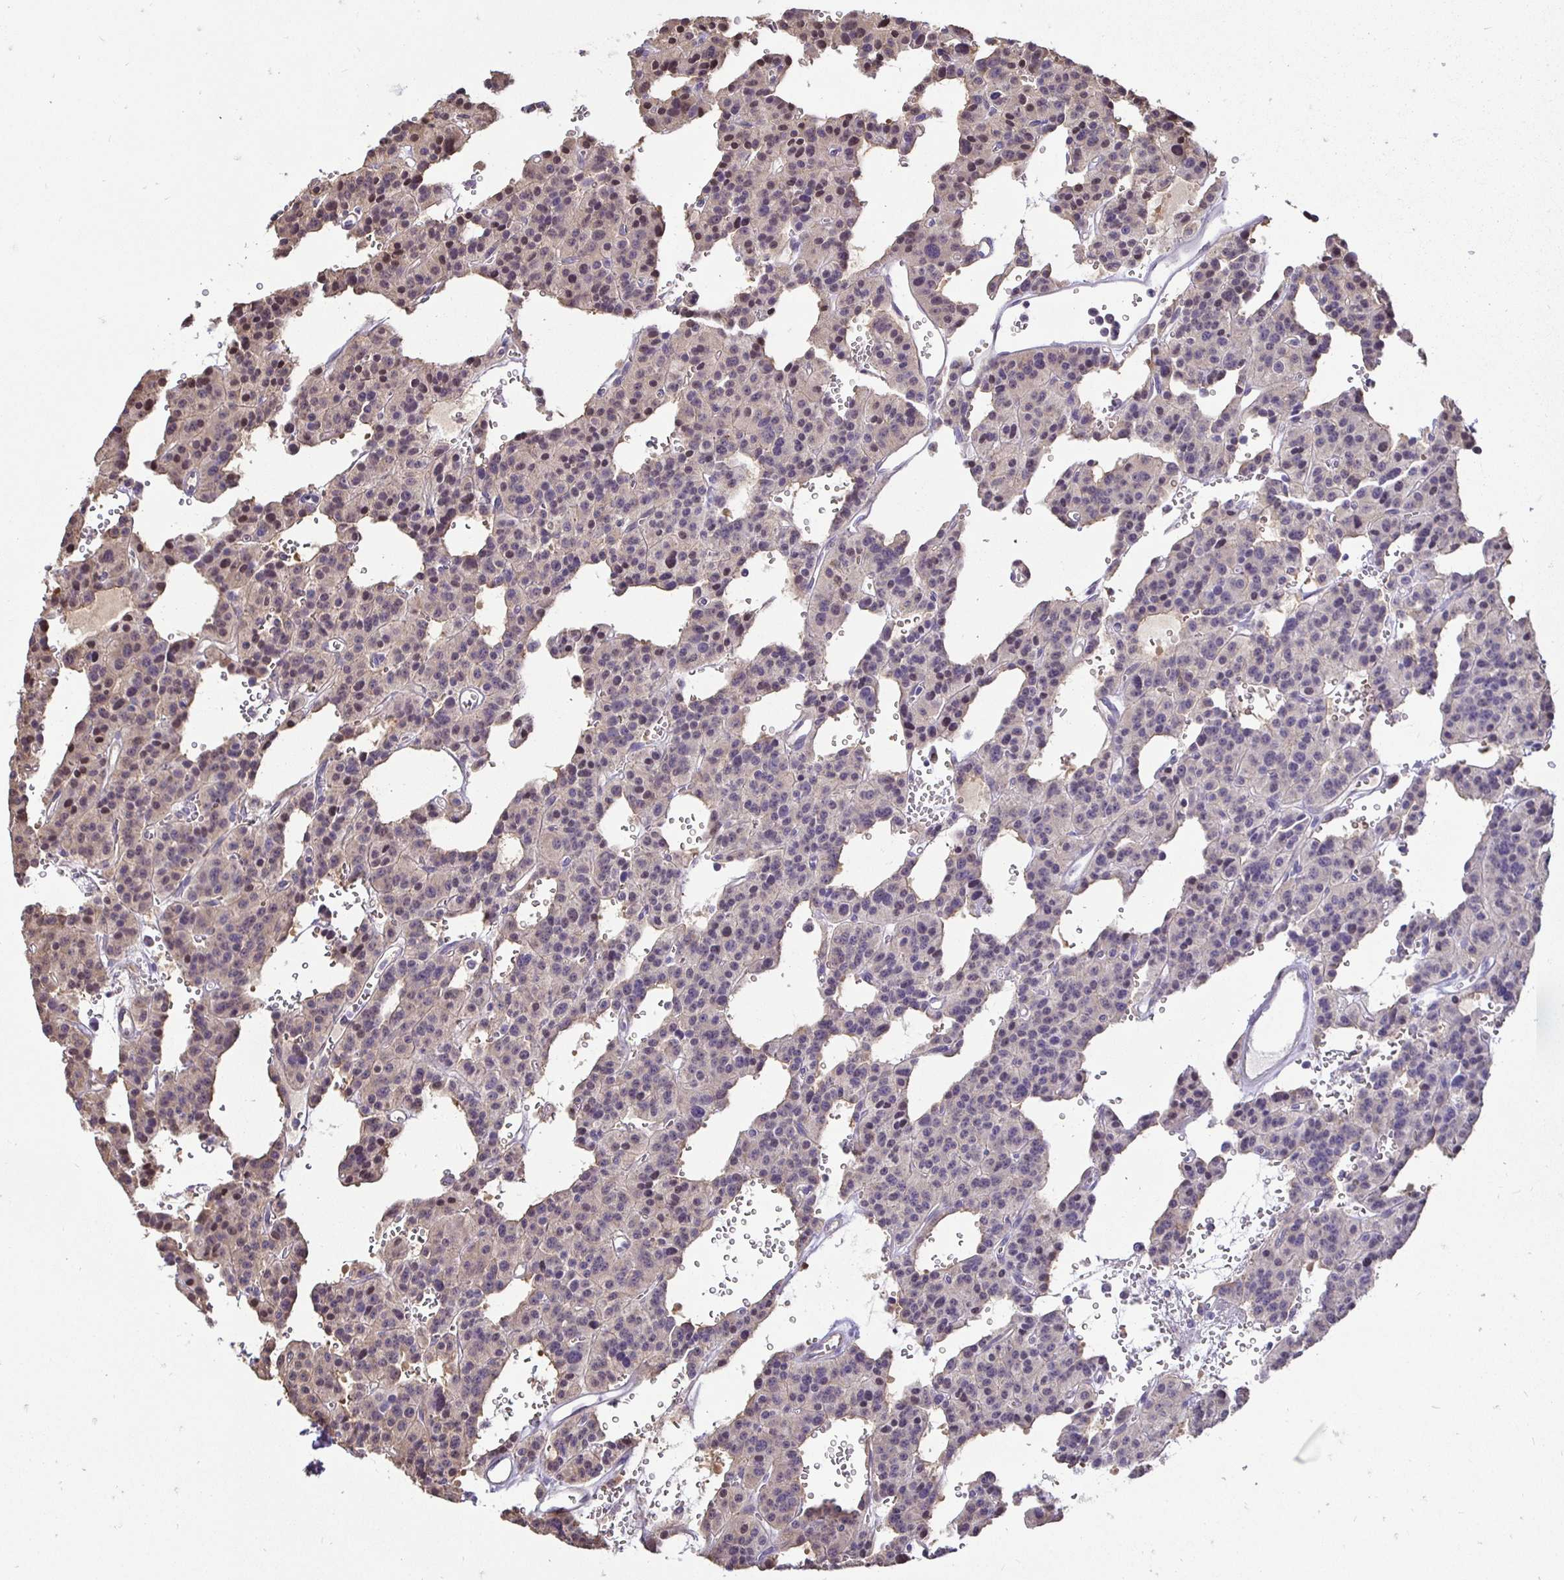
{"staining": {"intensity": "negative", "quantity": "none", "location": "none"}, "tissue": "carcinoid", "cell_type": "Tumor cells", "image_type": "cancer", "snomed": [{"axis": "morphology", "description": "Carcinoid, malignant, NOS"}, {"axis": "topography", "description": "Lung"}], "caption": "There is no significant expression in tumor cells of carcinoid. (Brightfield microscopy of DAB immunohistochemistry at high magnification).", "gene": "SLC9A1", "patient": {"sex": "female", "age": 71}}